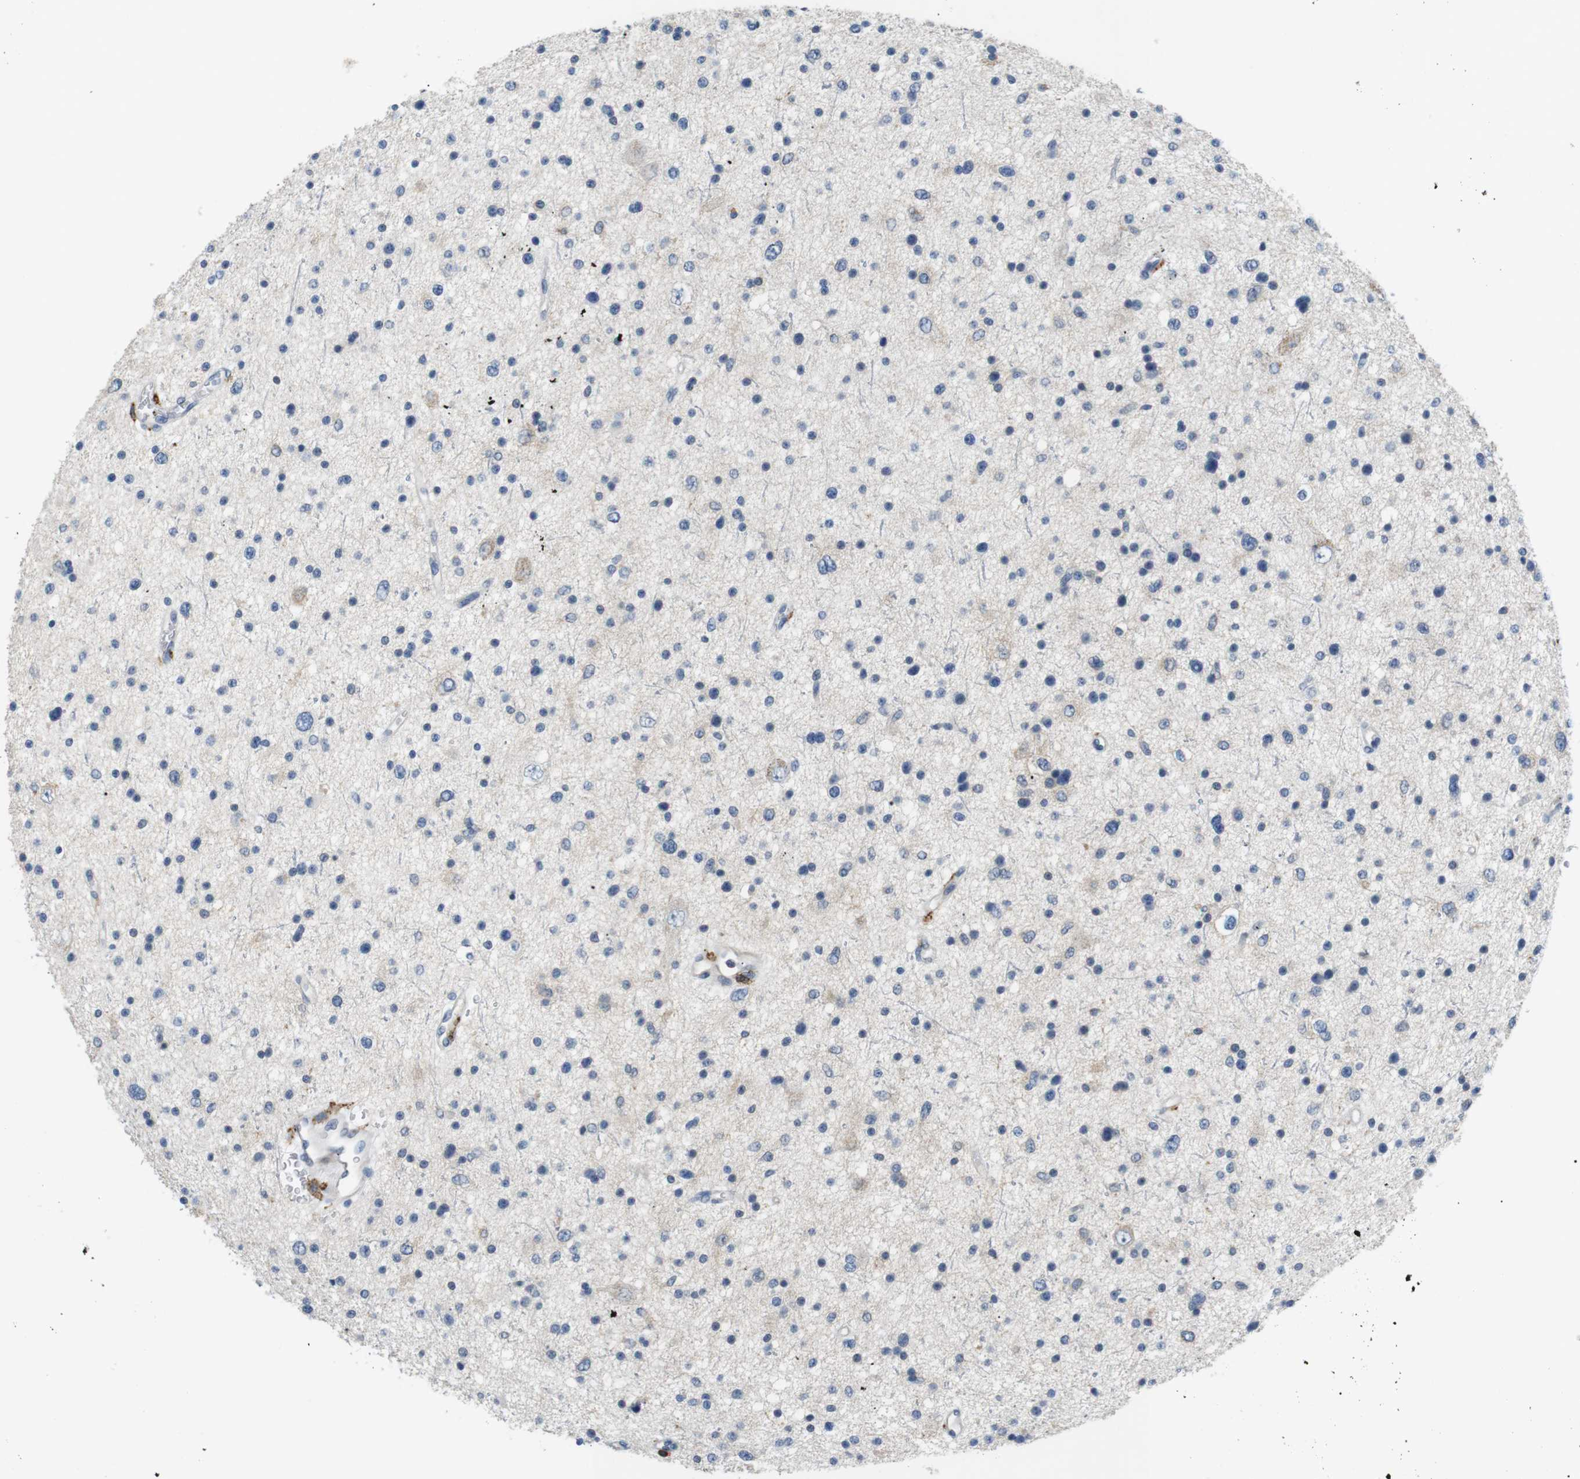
{"staining": {"intensity": "weak", "quantity": "<25%", "location": "cytoplasmic/membranous"}, "tissue": "glioma", "cell_type": "Tumor cells", "image_type": "cancer", "snomed": [{"axis": "morphology", "description": "Glioma, malignant, Low grade"}, {"axis": "topography", "description": "Brain"}], "caption": "Protein analysis of malignant glioma (low-grade) displays no significant staining in tumor cells.", "gene": "FCGRT", "patient": {"sex": "female", "age": 37}}